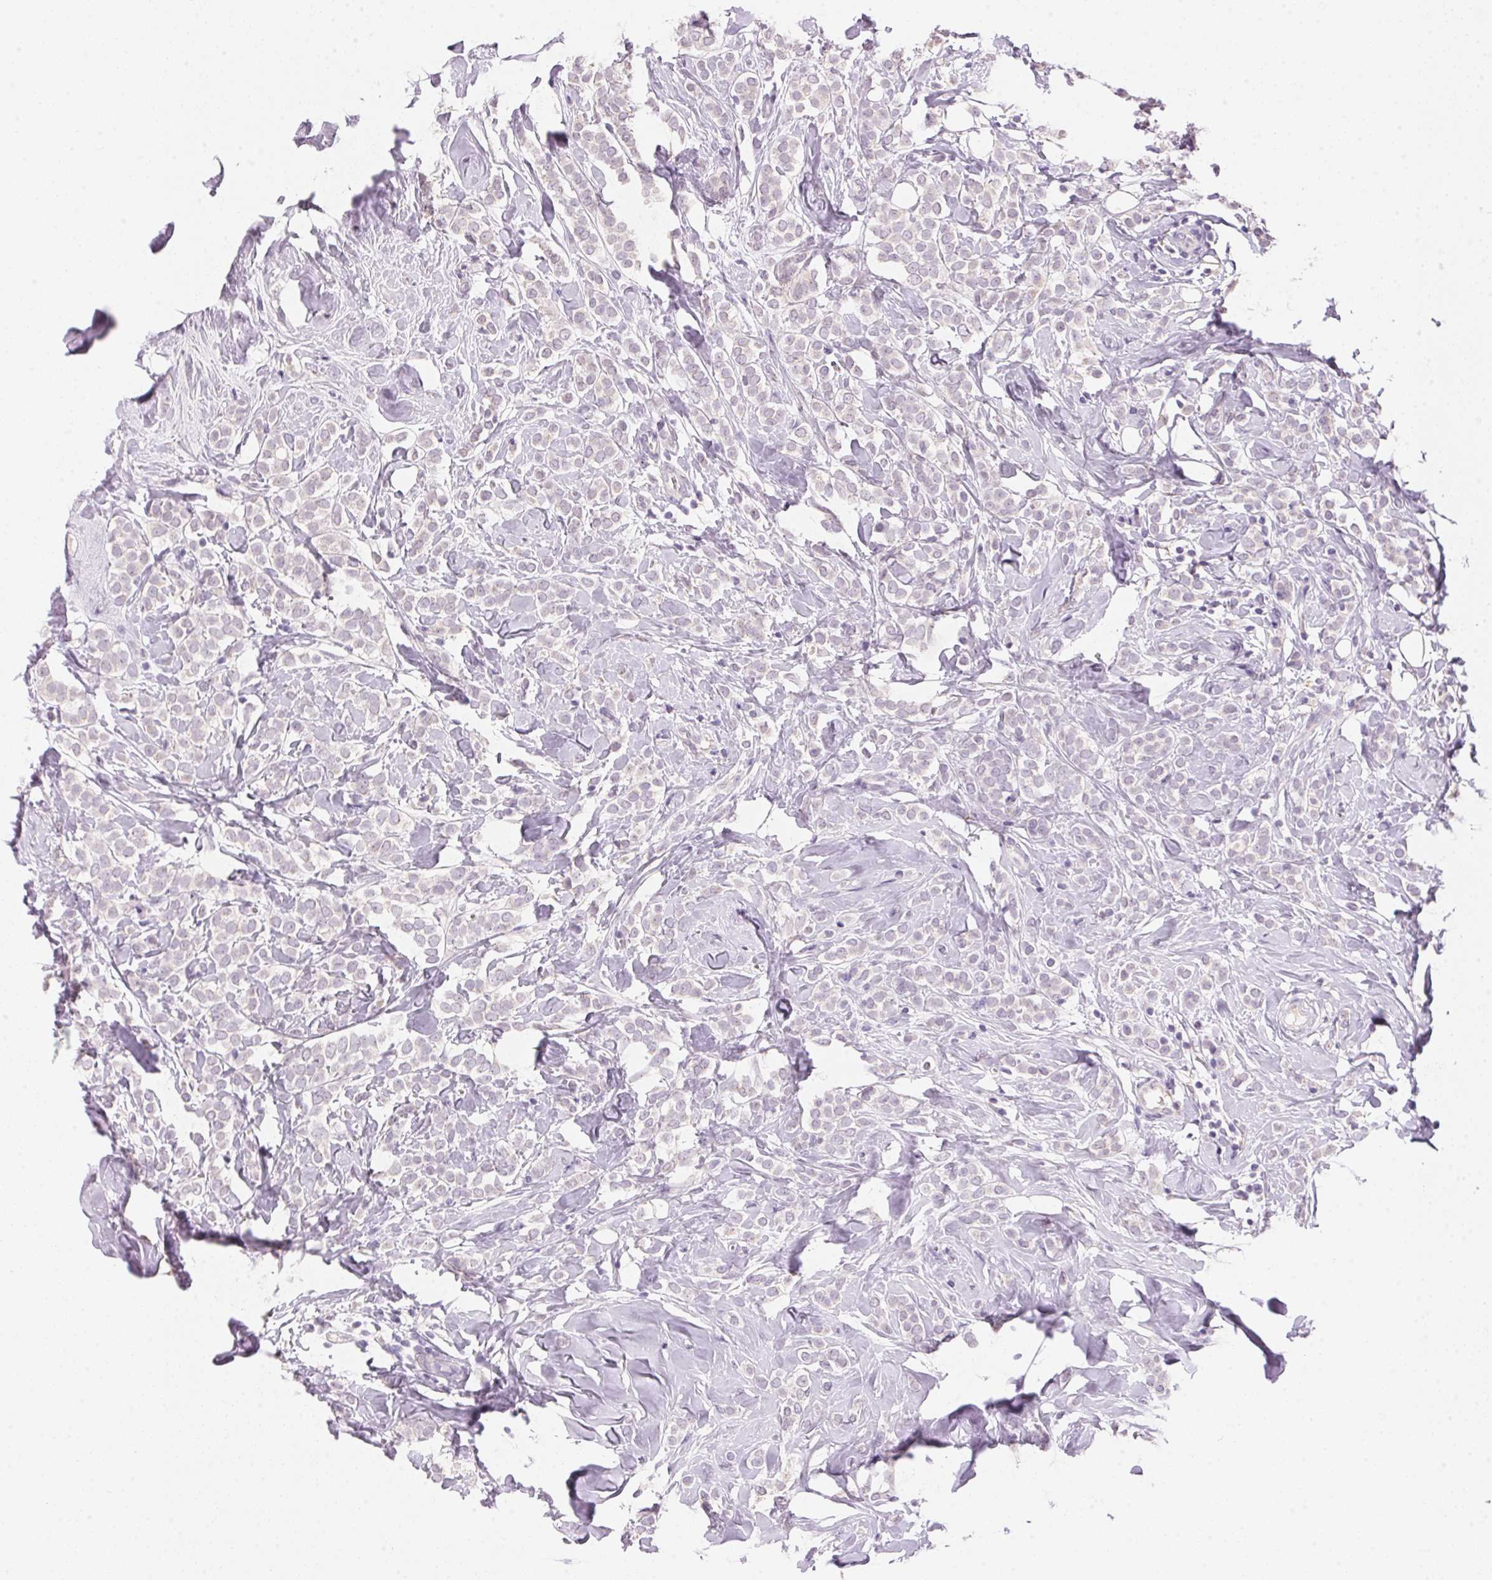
{"staining": {"intensity": "negative", "quantity": "none", "location": "none"}, "tissue": "breast cancer", "cell_type": "Tumor cells", "image_type": "cancer", "snomed": [{"axis": "morphology", "description": "Lobular carcinoma"}, {"axis": "topography", "description": "Breast"}], "caption": "Tumor cells are negative for brown protein staining in lobular carcinoma (breast).", "gene": "CYP11B1", "patient": {"sex": "female", "age": 49}}